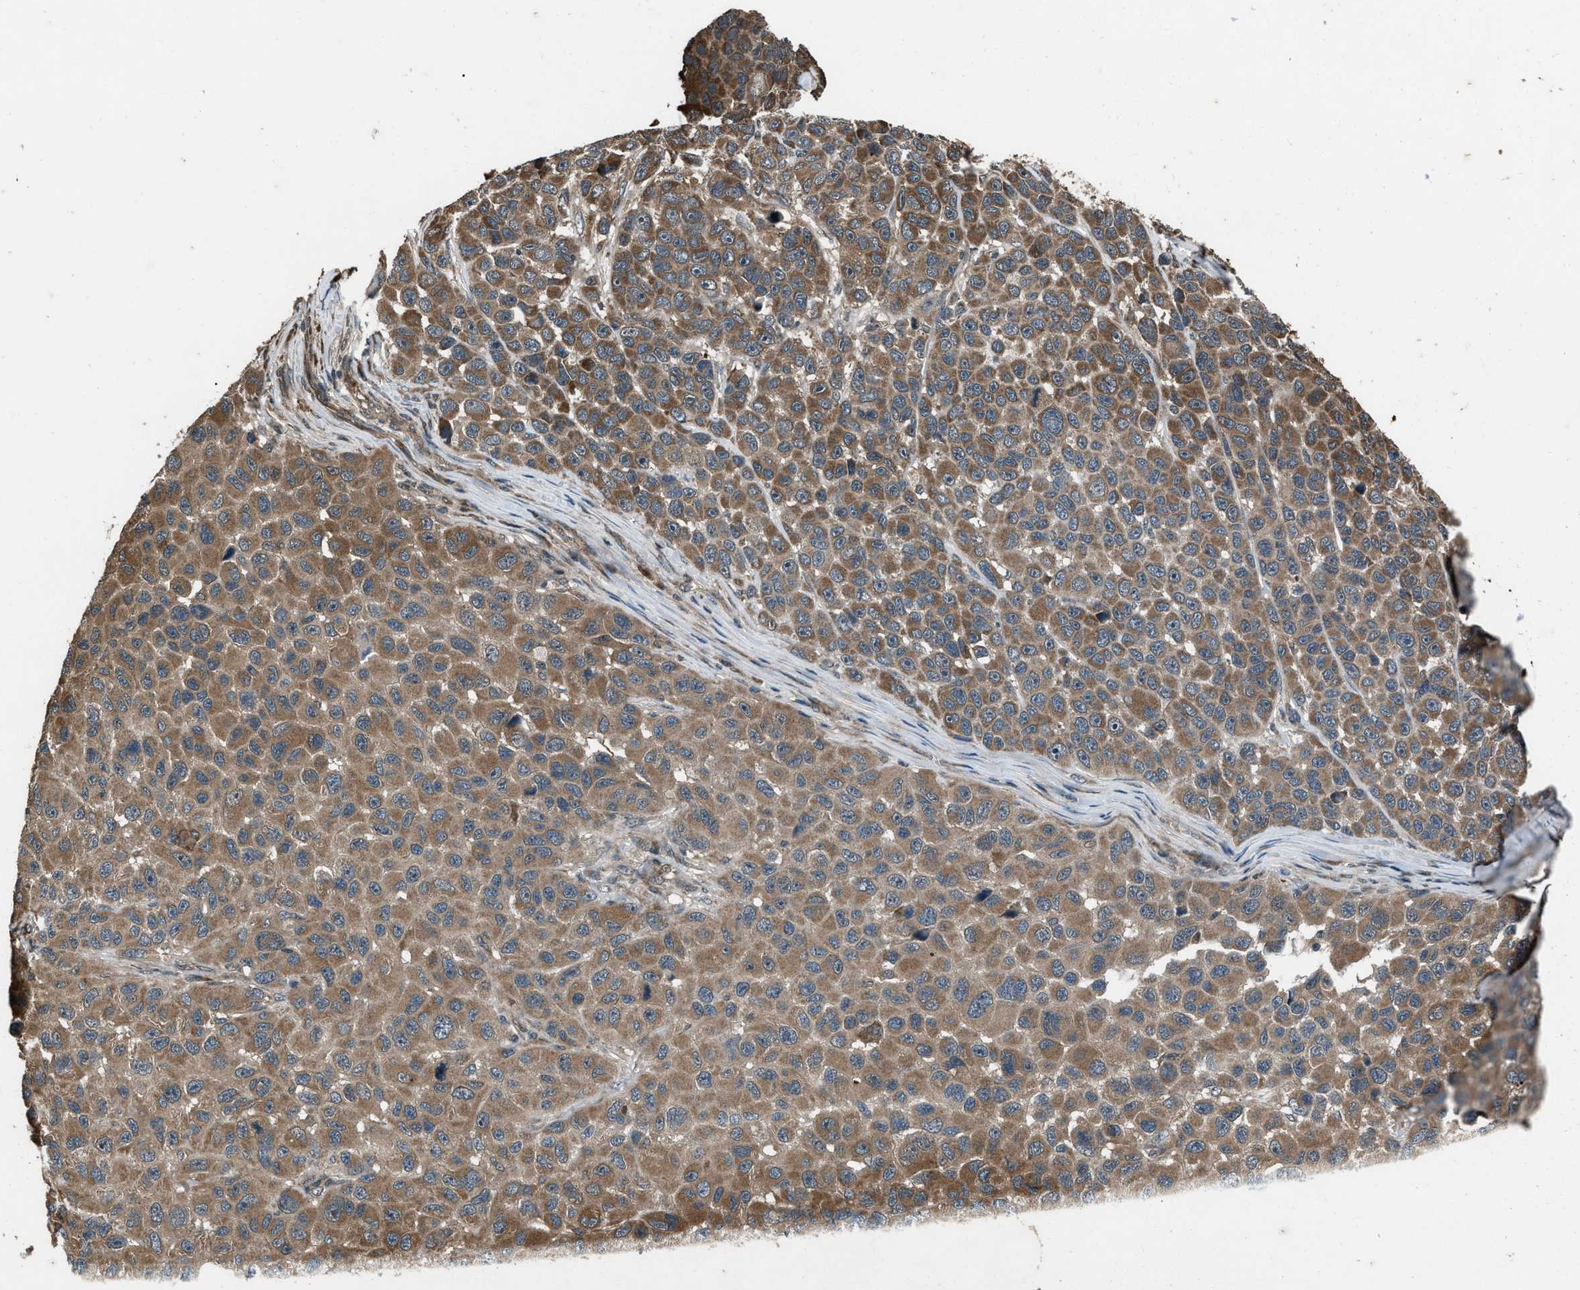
{"staining": {"intensity": "moderate", "quantity": ">75%", "location": "cytoplasmic/membranous"}, "tissue": "melanoma", "cell_type": "Tumor cells", "image_type": "cancer", "snomed": [{"axis": "morphology", "description": "Malignant melanoma, NOS"}, {"axis": "topography", "description": "Skin"}], "caption": "High-power microscopy captured an immunohistochemistry micrograph of melanoma, revealing moderate cytoplasmic/membranous expression in about >75% of tumor cells.", "gene": "IRAK4", "patient": {"sex": "male", "age": 53}}